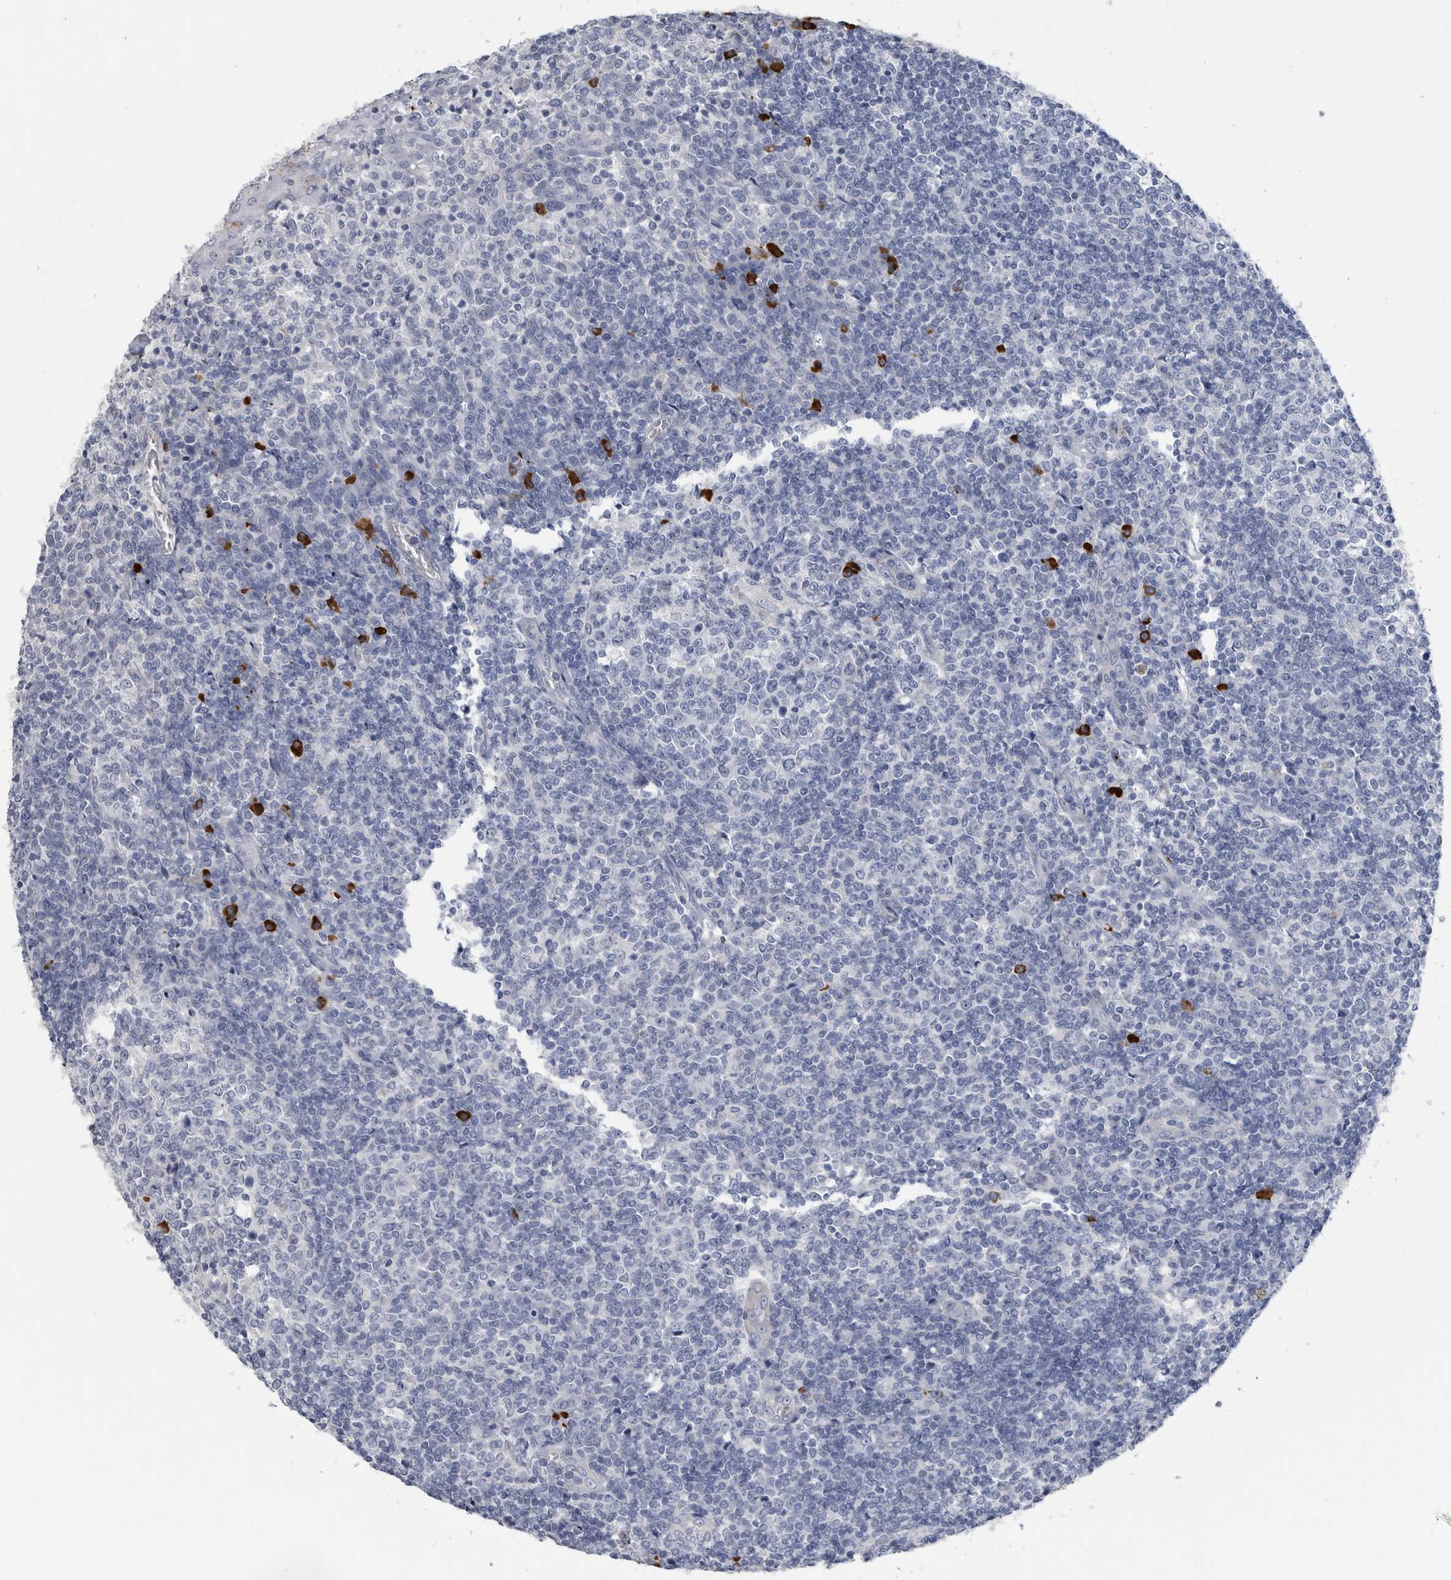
{"staining": {"intensity": "negative", "quantity": "none", "location": "none"}, "tissue": "tonsil", "cell_type": "Germinal center cells", "image_type": "normal", "snomed": [{"axis": "morphology", "description": "Normal tissue, NOS"}, {"axis": "topography", "description": "Tonsil"}], "caption": "IHC image of unremarkable tonsil: human tonsil stained with DAB exhibits no significant protein positivity in germinal center cells. Brightfield microscopy of IHC stained with DAB (brown) and hematoxylin (blue), captured at high magnification.", "gene": "BTBD6", "patient": {"sex": "female", "age": 19}}